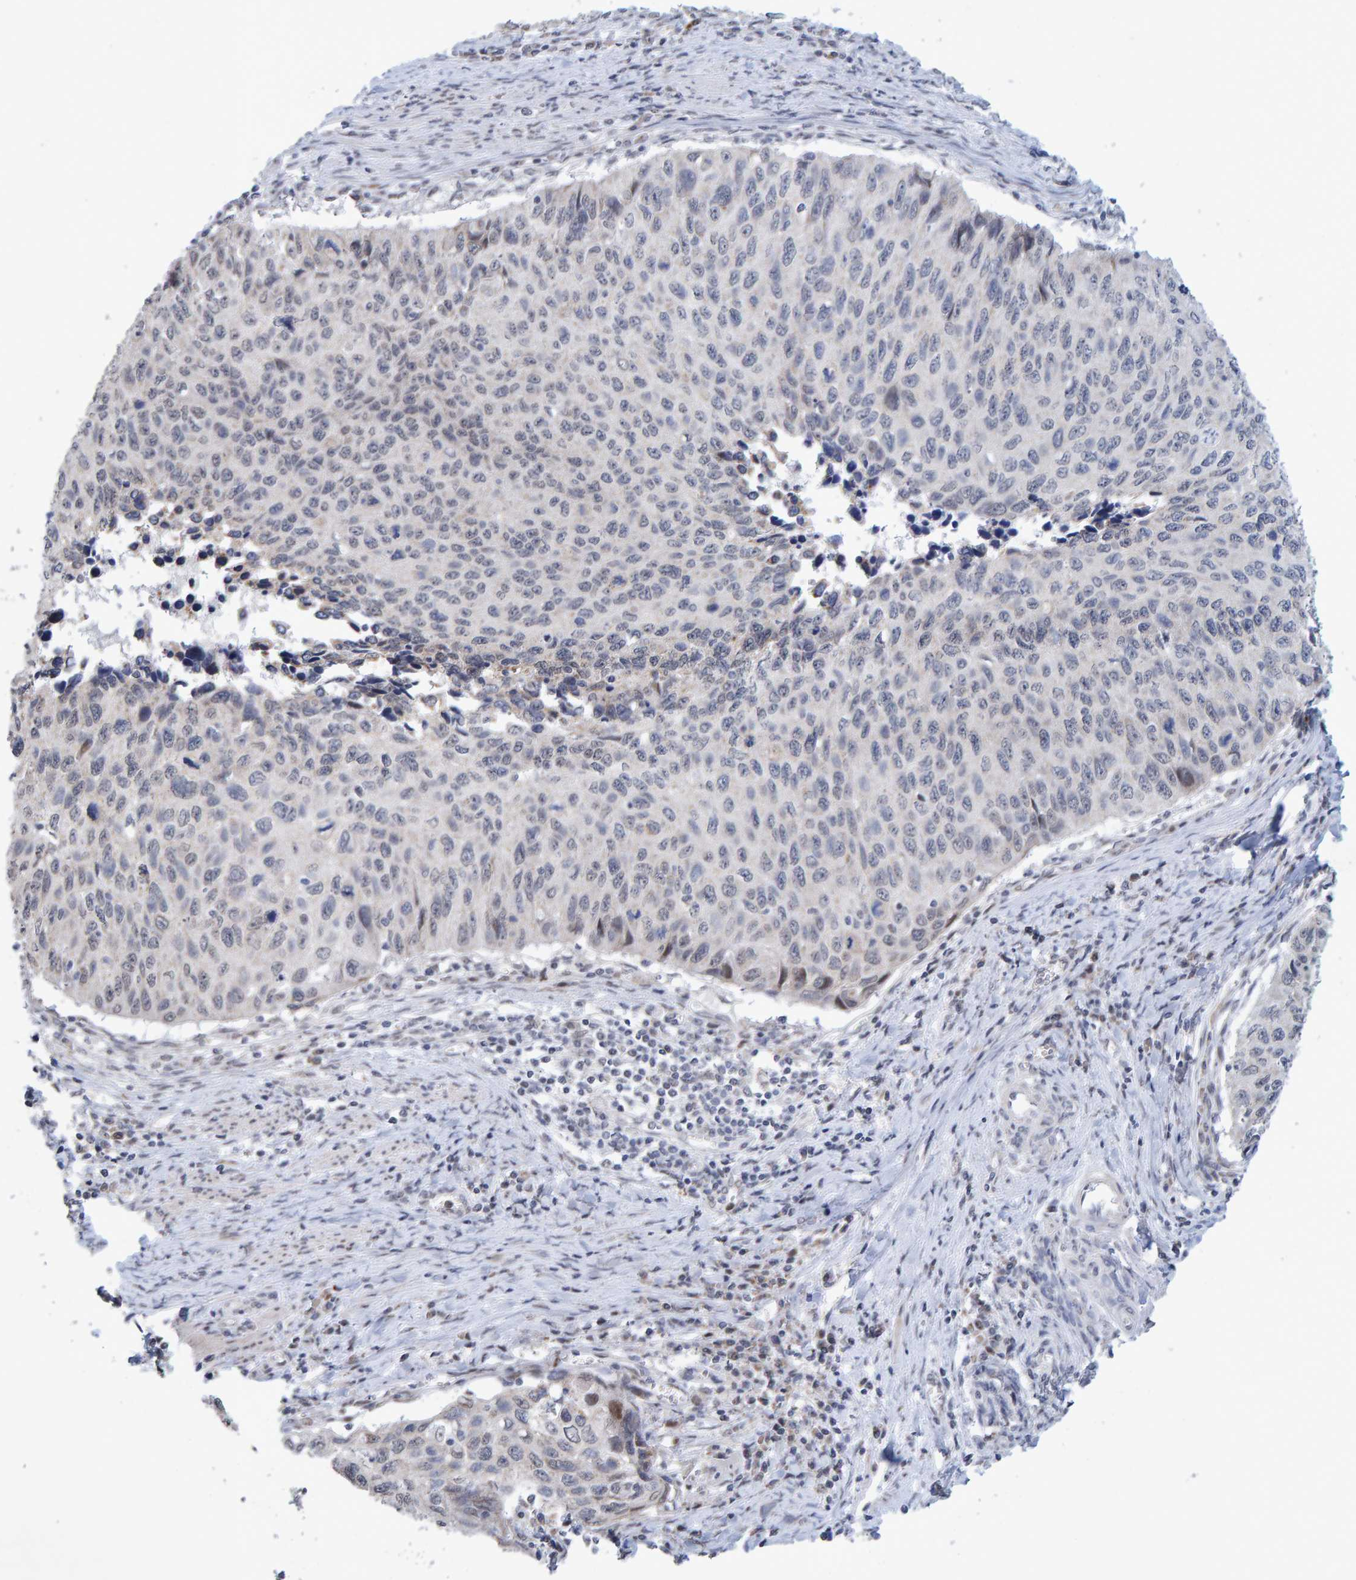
{"staining": {"intensity": "negative", "quantity": "none", "location": "none"}, "tissue": "cervical cancer", "cell_type": "Tumor cells", "image_type": "cancer", "snomed": [{"axis": "morphology", "description": "Squamous cell carcinoma, NOS"}, {"axis": "topography", "description": "Cervix"}], "caption": "Cervical cancer was stained to show a protein in brown. There is no significant staining in tumor cells.", "gene": "USP43", "patient": {"sex": "female", "age": 53}}